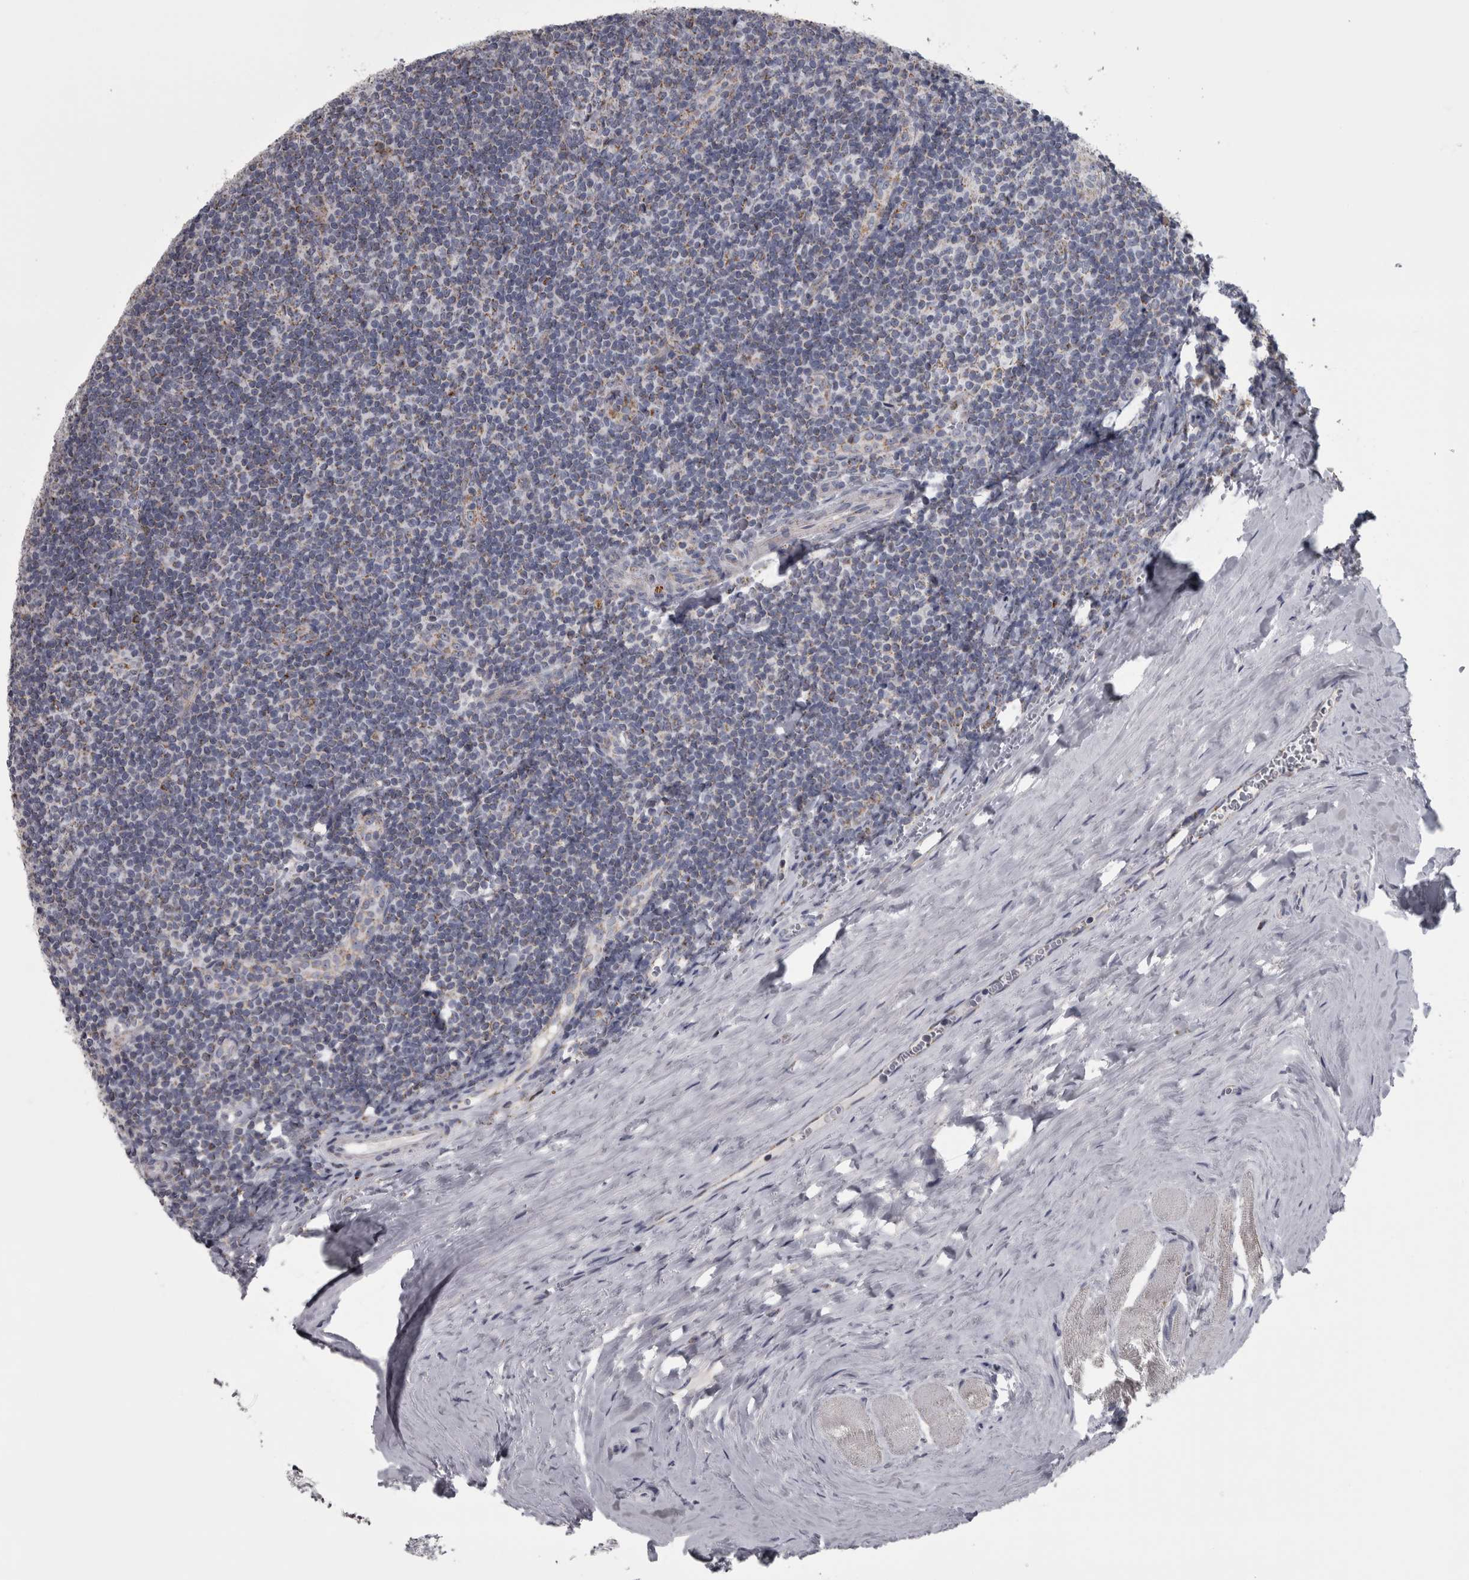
{"staining": {"intensity": "weak", "quantity": "<25%", "location": "cytoplasmic/membranous"}, "tissue": "tonsil", "cell_type": "Germinal center cells", "image_type": "normal", "snomed": [{"axis": "morphology", "description": "Normal tissue, NOS"}, {"axis": "topography", "description": "Tonsil"}], "caption": "Immunohistochemistry (IHC) micrograph of unremarkable human tonsil stained for a protein (brown), which shows no staining in germinal center cells. (DAB immunohistochemistry (IHC) visualized using brightfield microscopy, high magnification).", "gene": "DBT", "patient": {"sex": "male", "age": 27}}